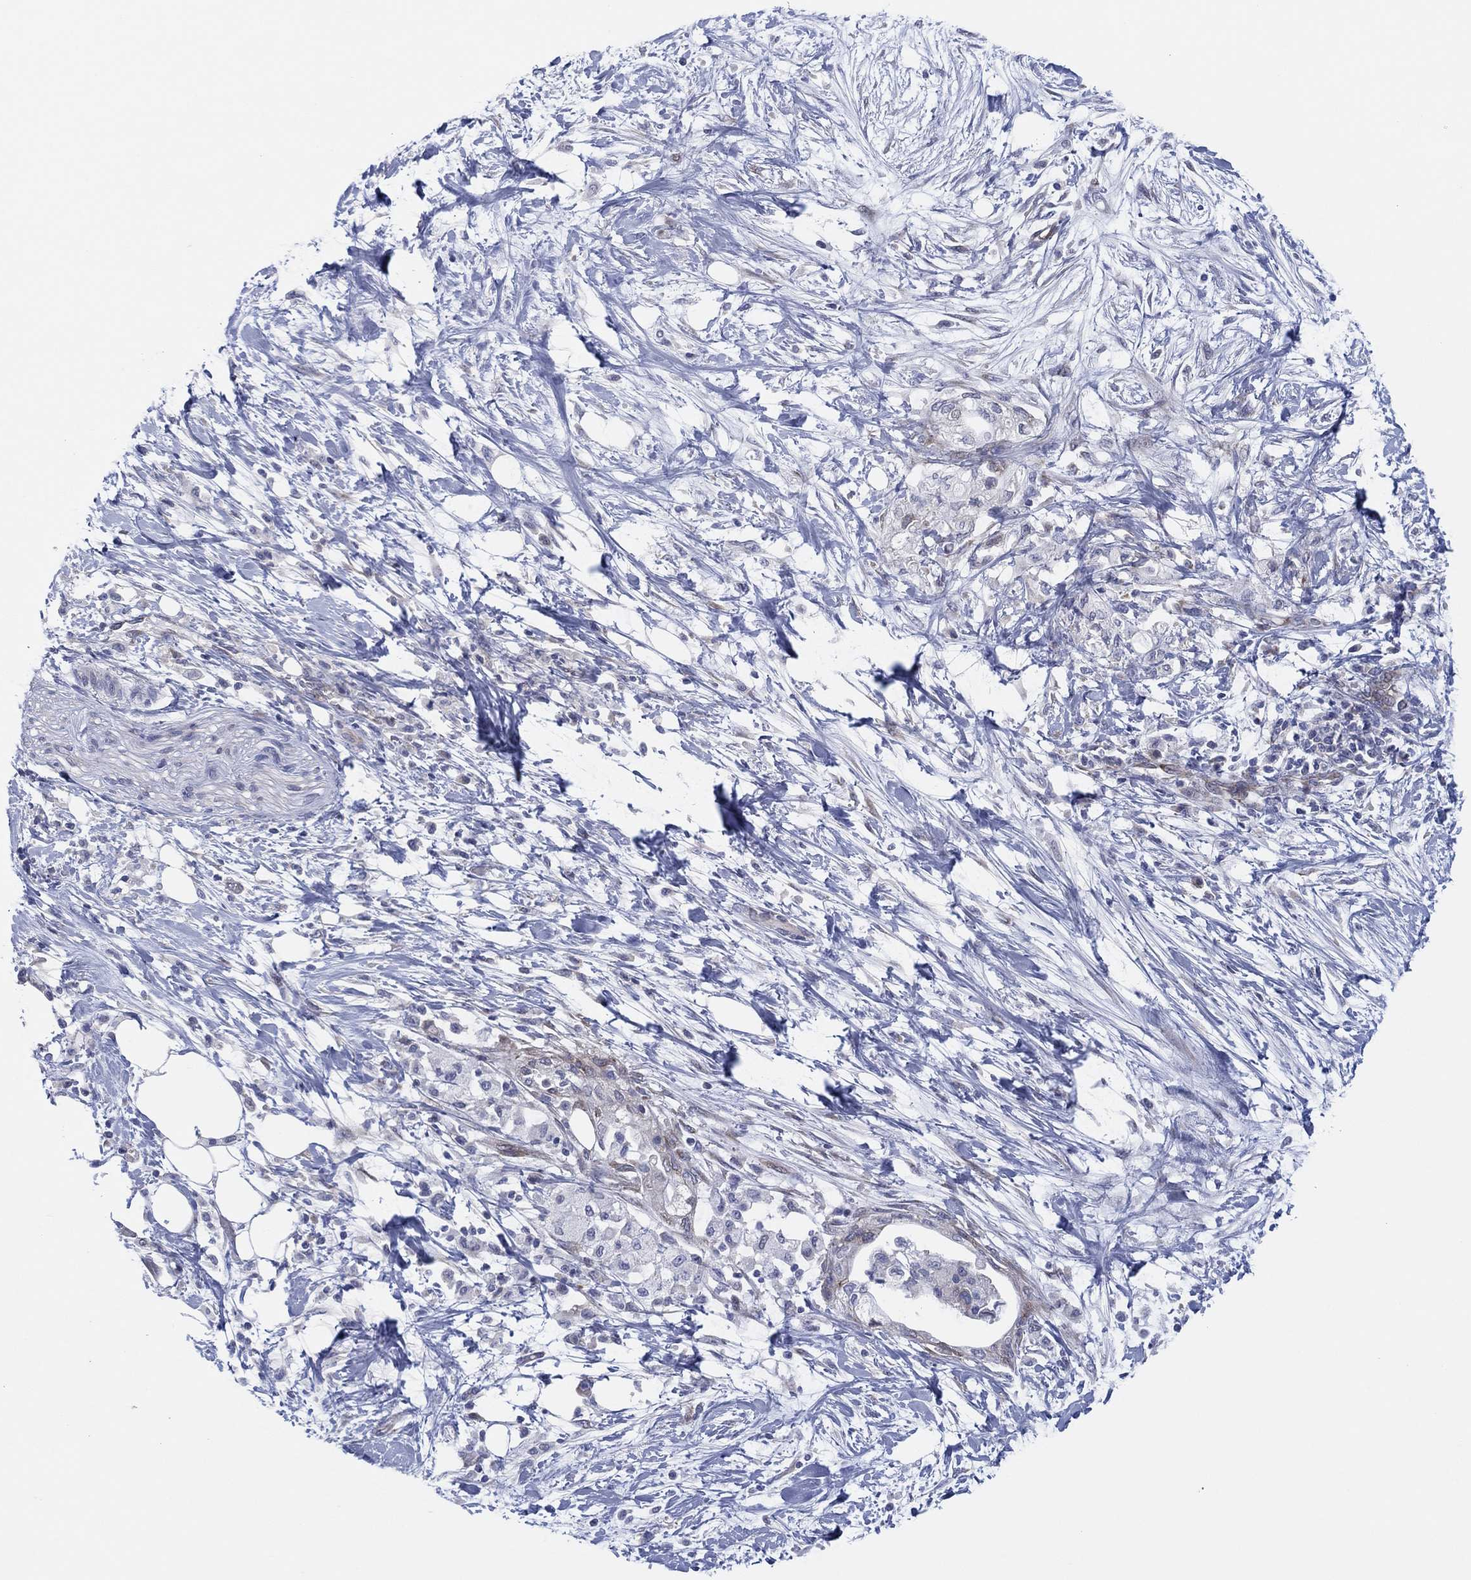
{"staining": {"intensity": "negative", "quantity": "none", "location": "none"}, "tissue": "pancreatic cancer", "cell_type": "Tumor cells", "image_type": "cancer", "snomed": [{"axis": "morphology", "description": "Normal tissue, NOS"}, {"axis": "morphology", "description": "Adenocarcinoma, NOS"}, {"axis": "topography", "description": "Pancreas"}, {"axis": "topography", "description": "Duodenum"}], "caption": "Immunohistochemistry image of pancreatic adenocarcinoma stained for a protein (brown), which demonstrates no expression in tumor cells.", "gene": "HEATR4", "patient": {"sex": "female", "age": 60}}